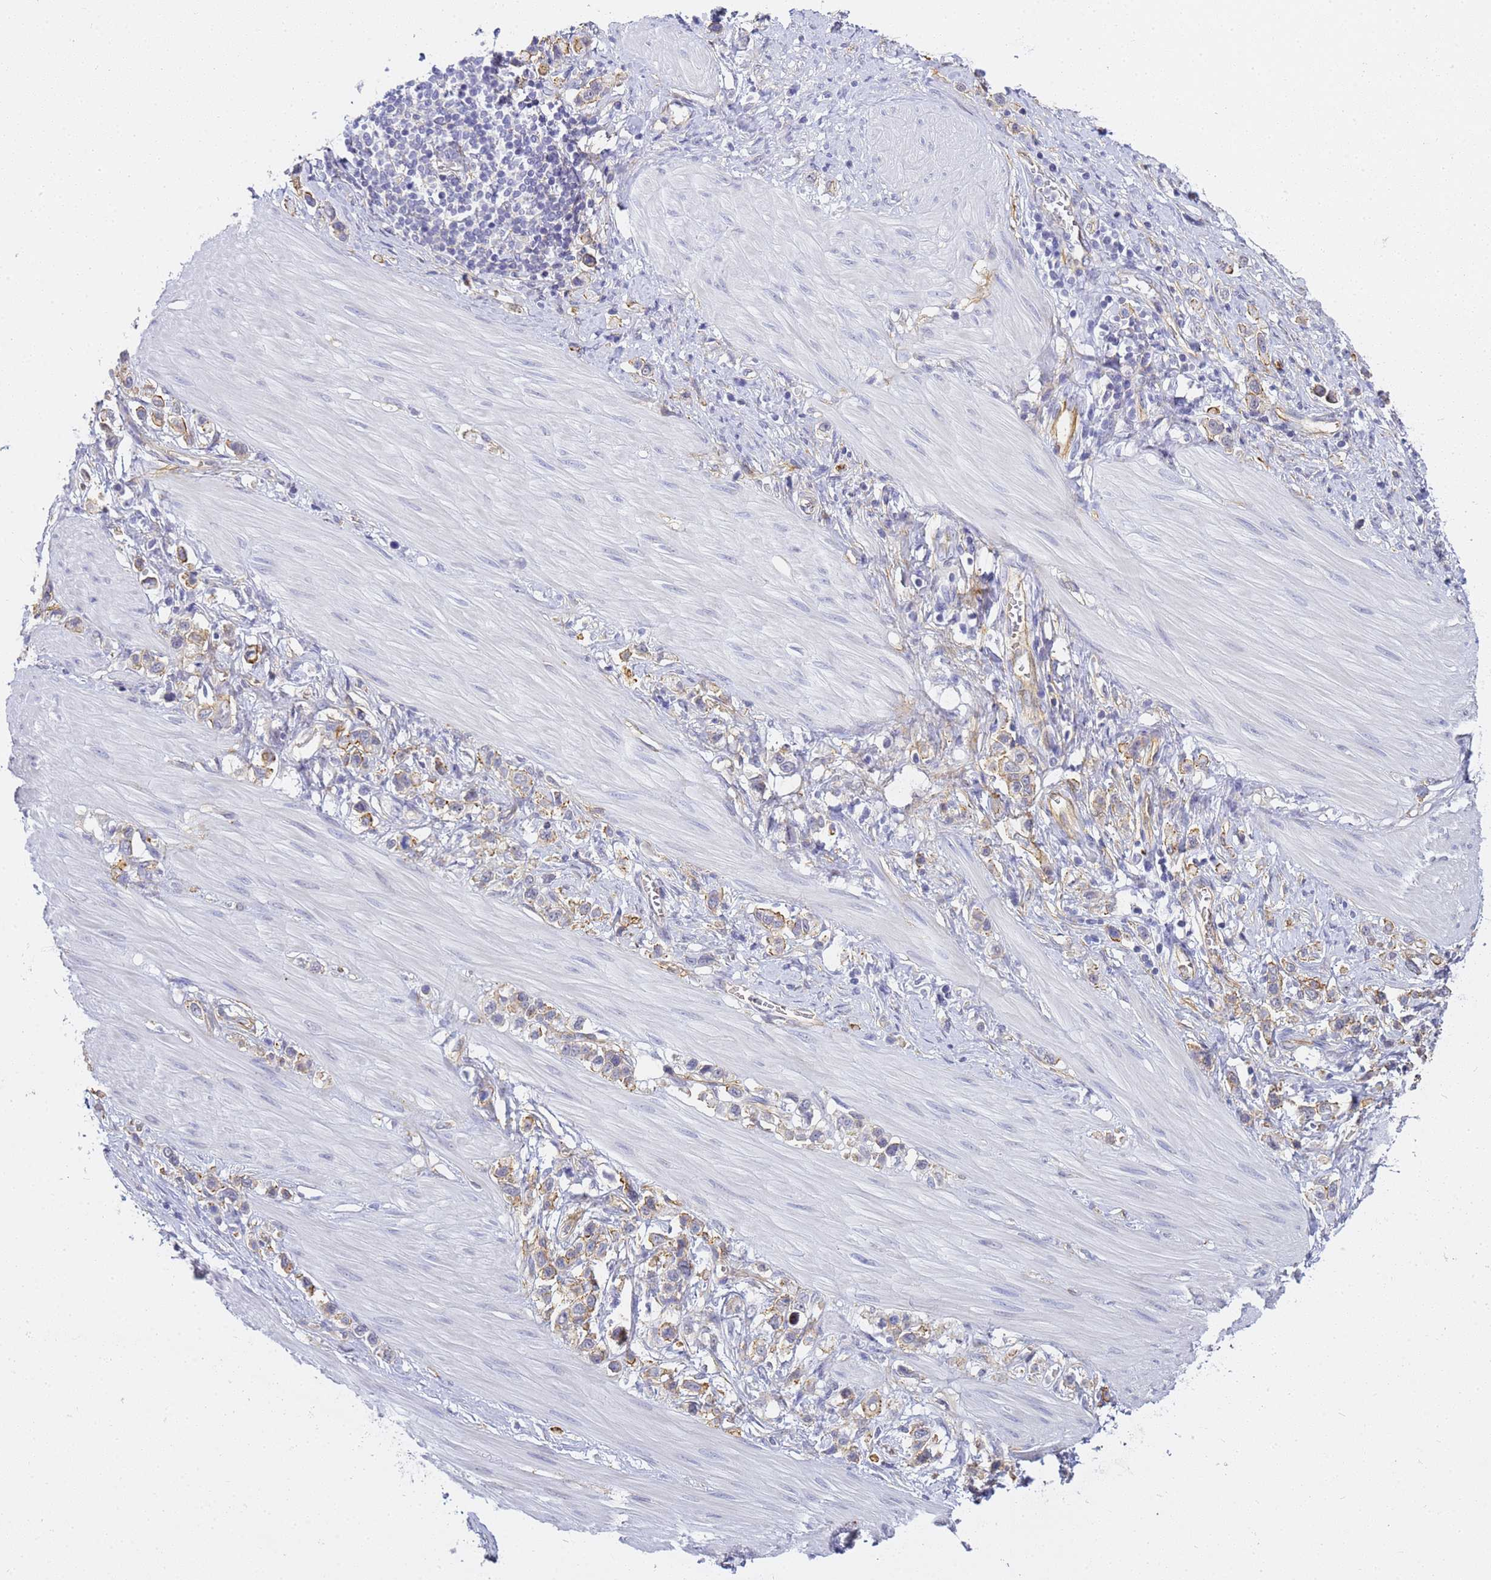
{"staining": {"intensity": "weak", "quantity": "<25%", "location": "cytoplasmic/membranous"}, "tissue": "stomach cancer", "cell_type": "Tumor cells", "image_type": "cancer", "snomed": [{"axis": "morphology", "description": "Adenocarcinoma, NOS"}, {"axis": "topography", "description": "Stomach"}], "caption": "Immunohistochemistry (IHC) micrograph of adenocarcinoma (stomach) stained for a protein (brown), which exhibits no positivity in tumor cells.", "gene": "GON4L", "patient": {"sex": "female", "age": 65}}